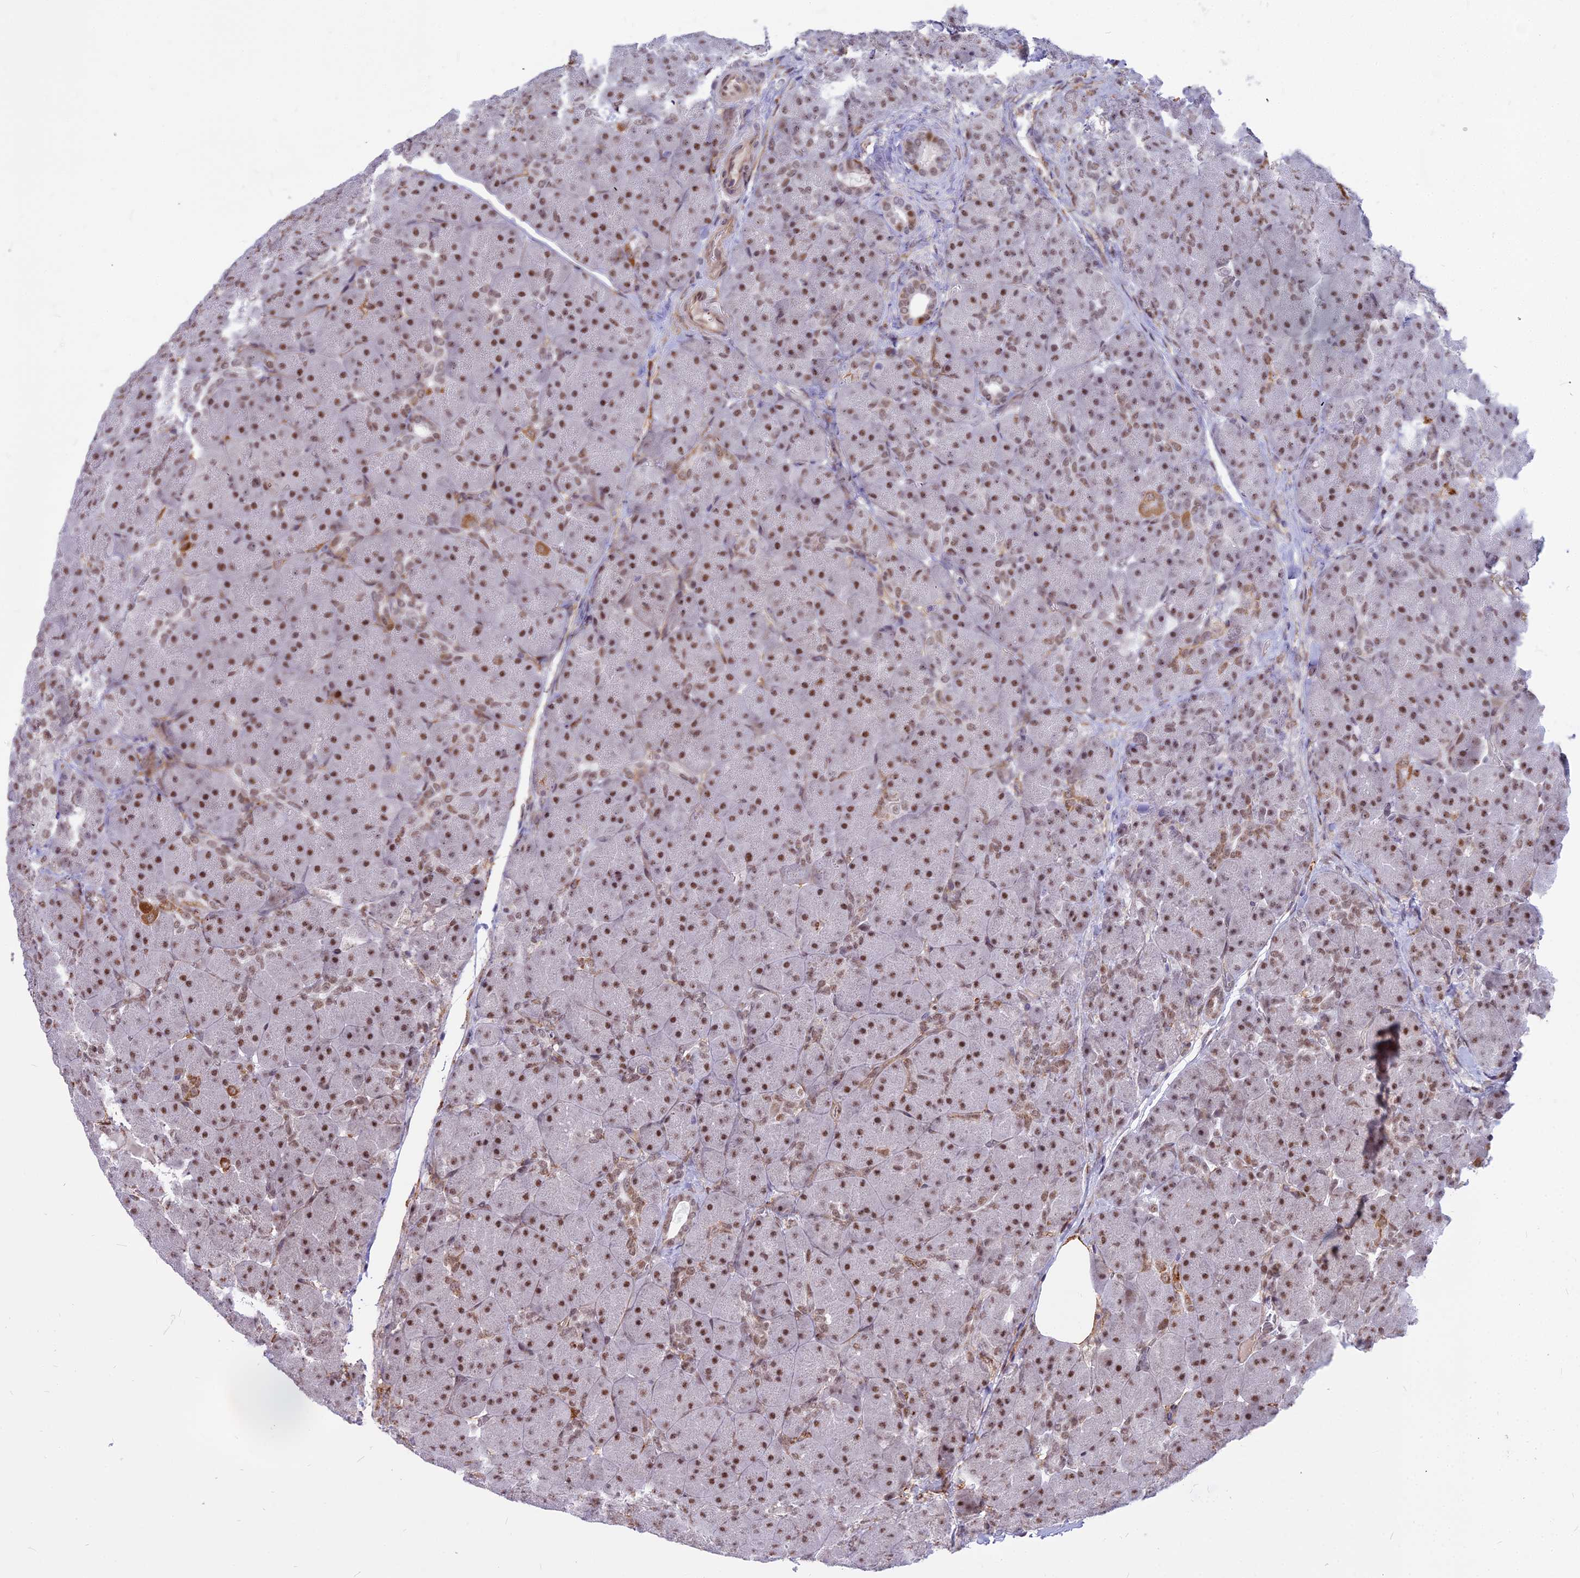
{"staining": {"intensity": "moderate", "quantity": ">75%", "location": "nuclear"}, "tissue": "pancreas", "cell_type": "Exocrine glandular cells", "image_type": "normal", "snomed": [{"axis": "morphology", "description": "Normal tissue, NOS"}, {"axis": "topography", "description": "Pancreas"}], "caption": "Immunohistochemistry (IHC) staining of benign pancreas, which reveals medium levels of moderate nuclear positivity in approximately >75% of exocrine glandular cells indicating moderate nuclear protein expression. The staining was performed using DAB (brown) for protein detection and nuclei were counterstained in hematoxylin (blue).", "gene": "ALG10B", "patient": {"sex": "male", "age": 66}}